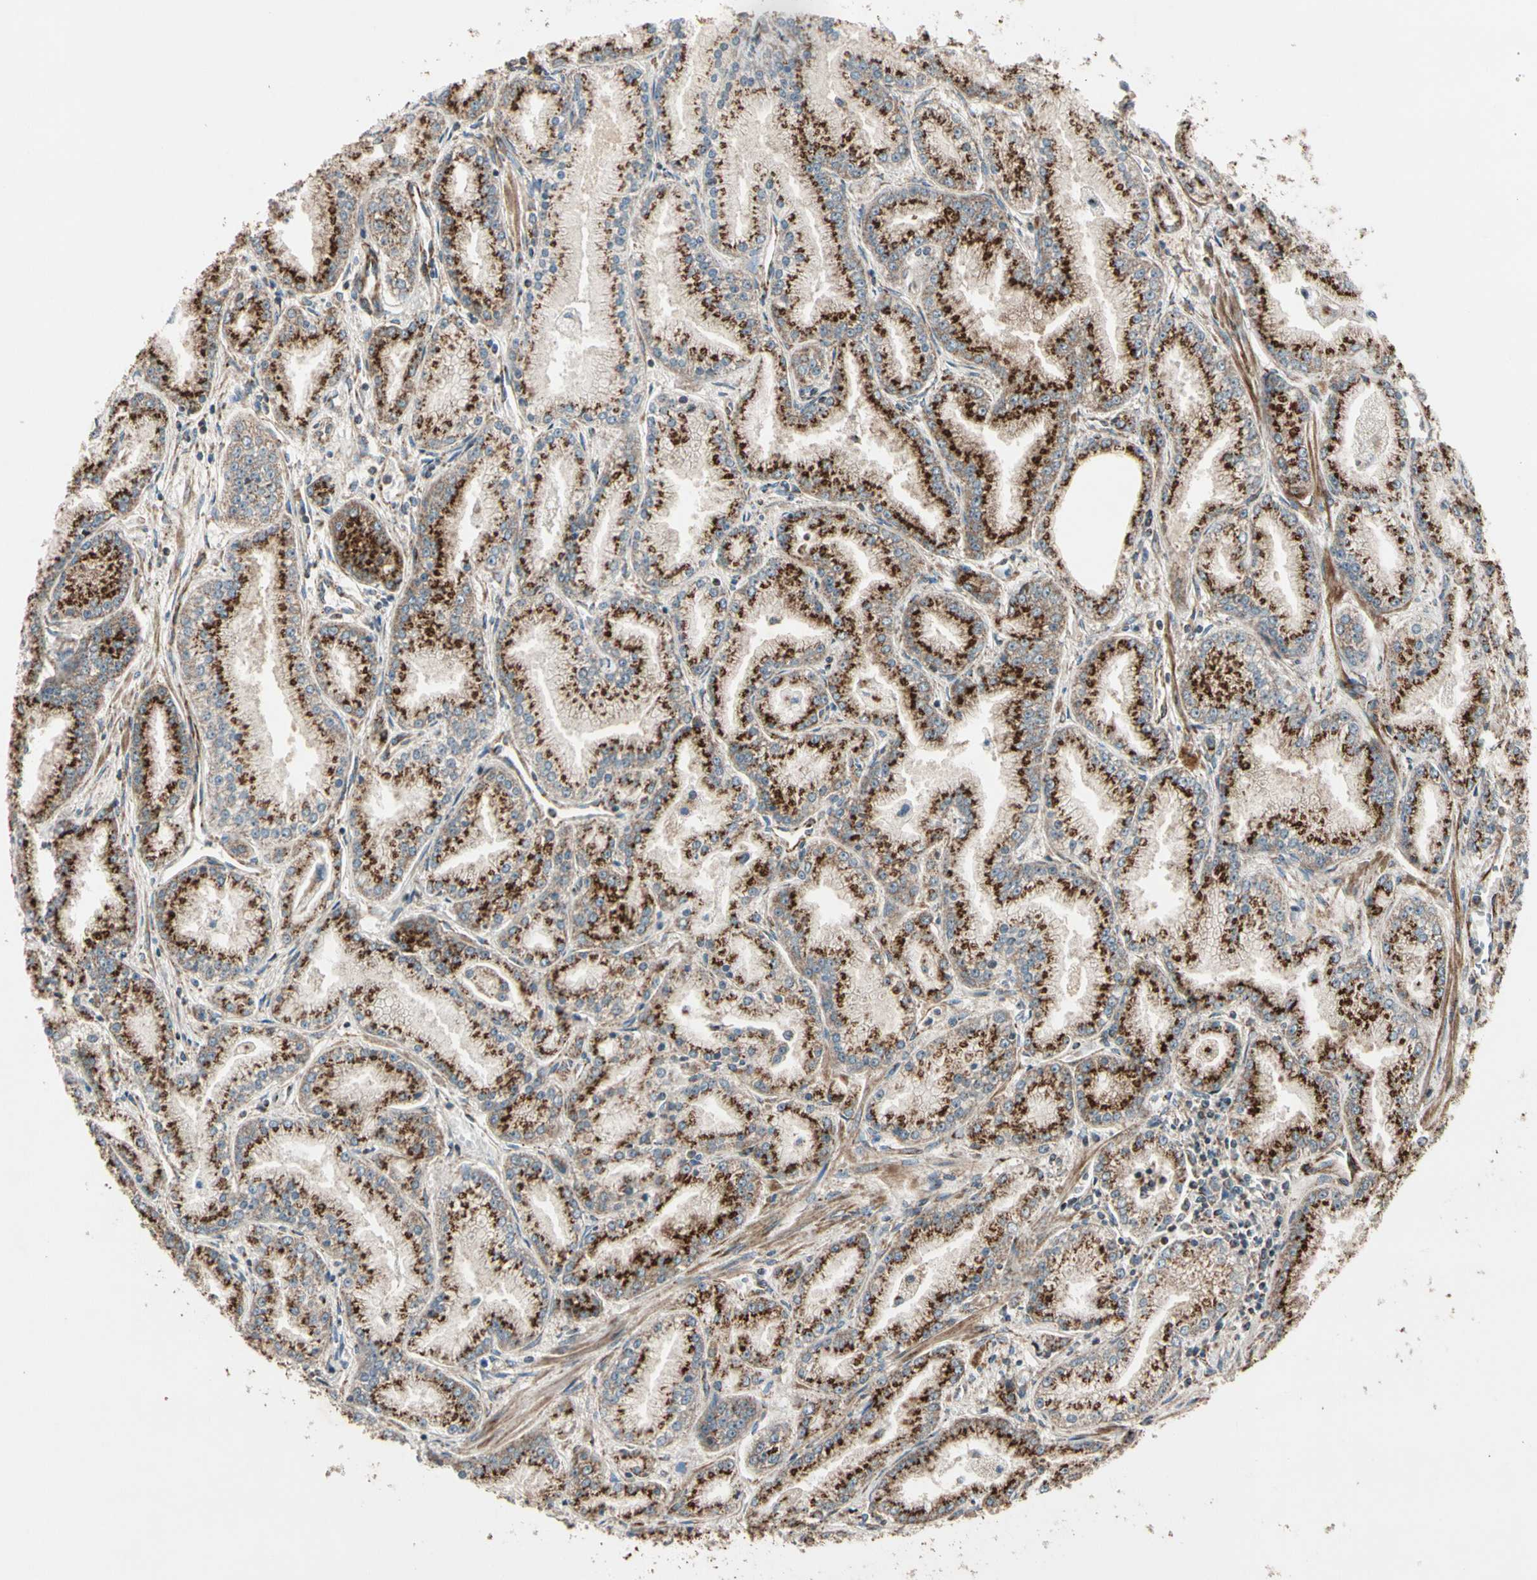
{"staining": {"intensity": "strong", "quantity": ">75%", "location": "cytoplasmic/membranous"}, "tissue": "prostate cancer", "cell_type": "Tumor cells", "image_type": "cancer", "snomed": [{"axis": "morphology", "description": "Adenocarcinoma, High grade"}, {"axis": "topography", "description": "Prostate"}], "caption": "Tumor cells reveal high levels of strong cytoplasmic/membranous staining in about >75% of cells in prostate cancer.", "gene": "GCK", "patient": {"sex": "male", "age": 61}}